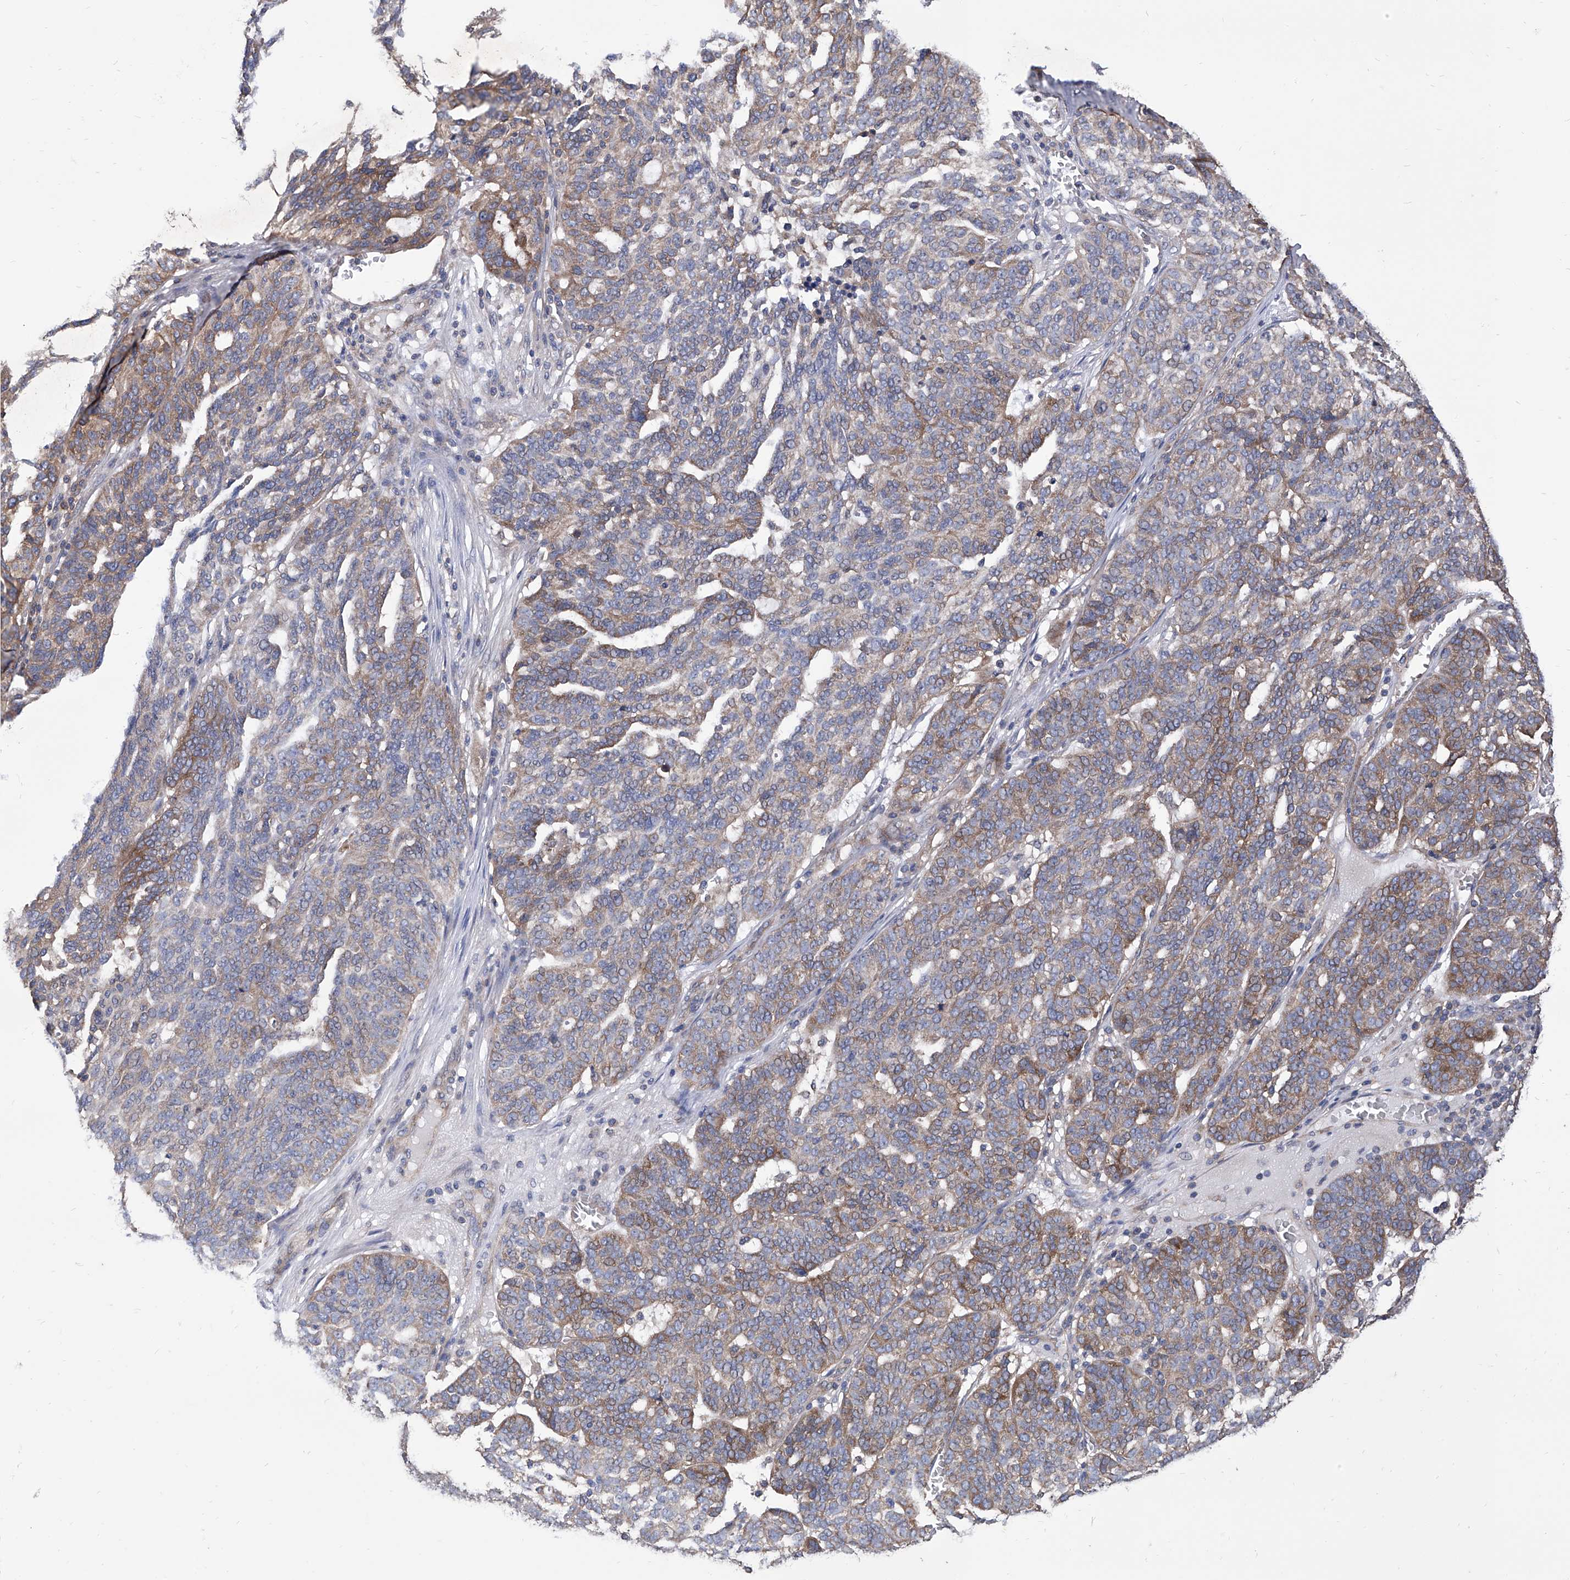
{"staining": {"intensity": "moderate", "quantity": ">75%", "location": "cytoplasmic/membranous"}, "tissue": "ovarian cancer", "cell_type": "Tumor cells", "image_type": "cancer", "snomed": [{"axis": "morphology", "description": "Cystadenocarcinoma, serous, NOS"}, {"axis": "topography", "description": "Ovary"}], "caption": "DAB (3,3'-diaminobenzidine) immunohistochemical staining of human ovarian cancer exhibits moderate cytoplasmic/membranous protein positivity in about >75% of tumor cells. Nuclei are stained in blue.", "gene": "TJAP1", "patient": {"sex": "female", "age": 59}}